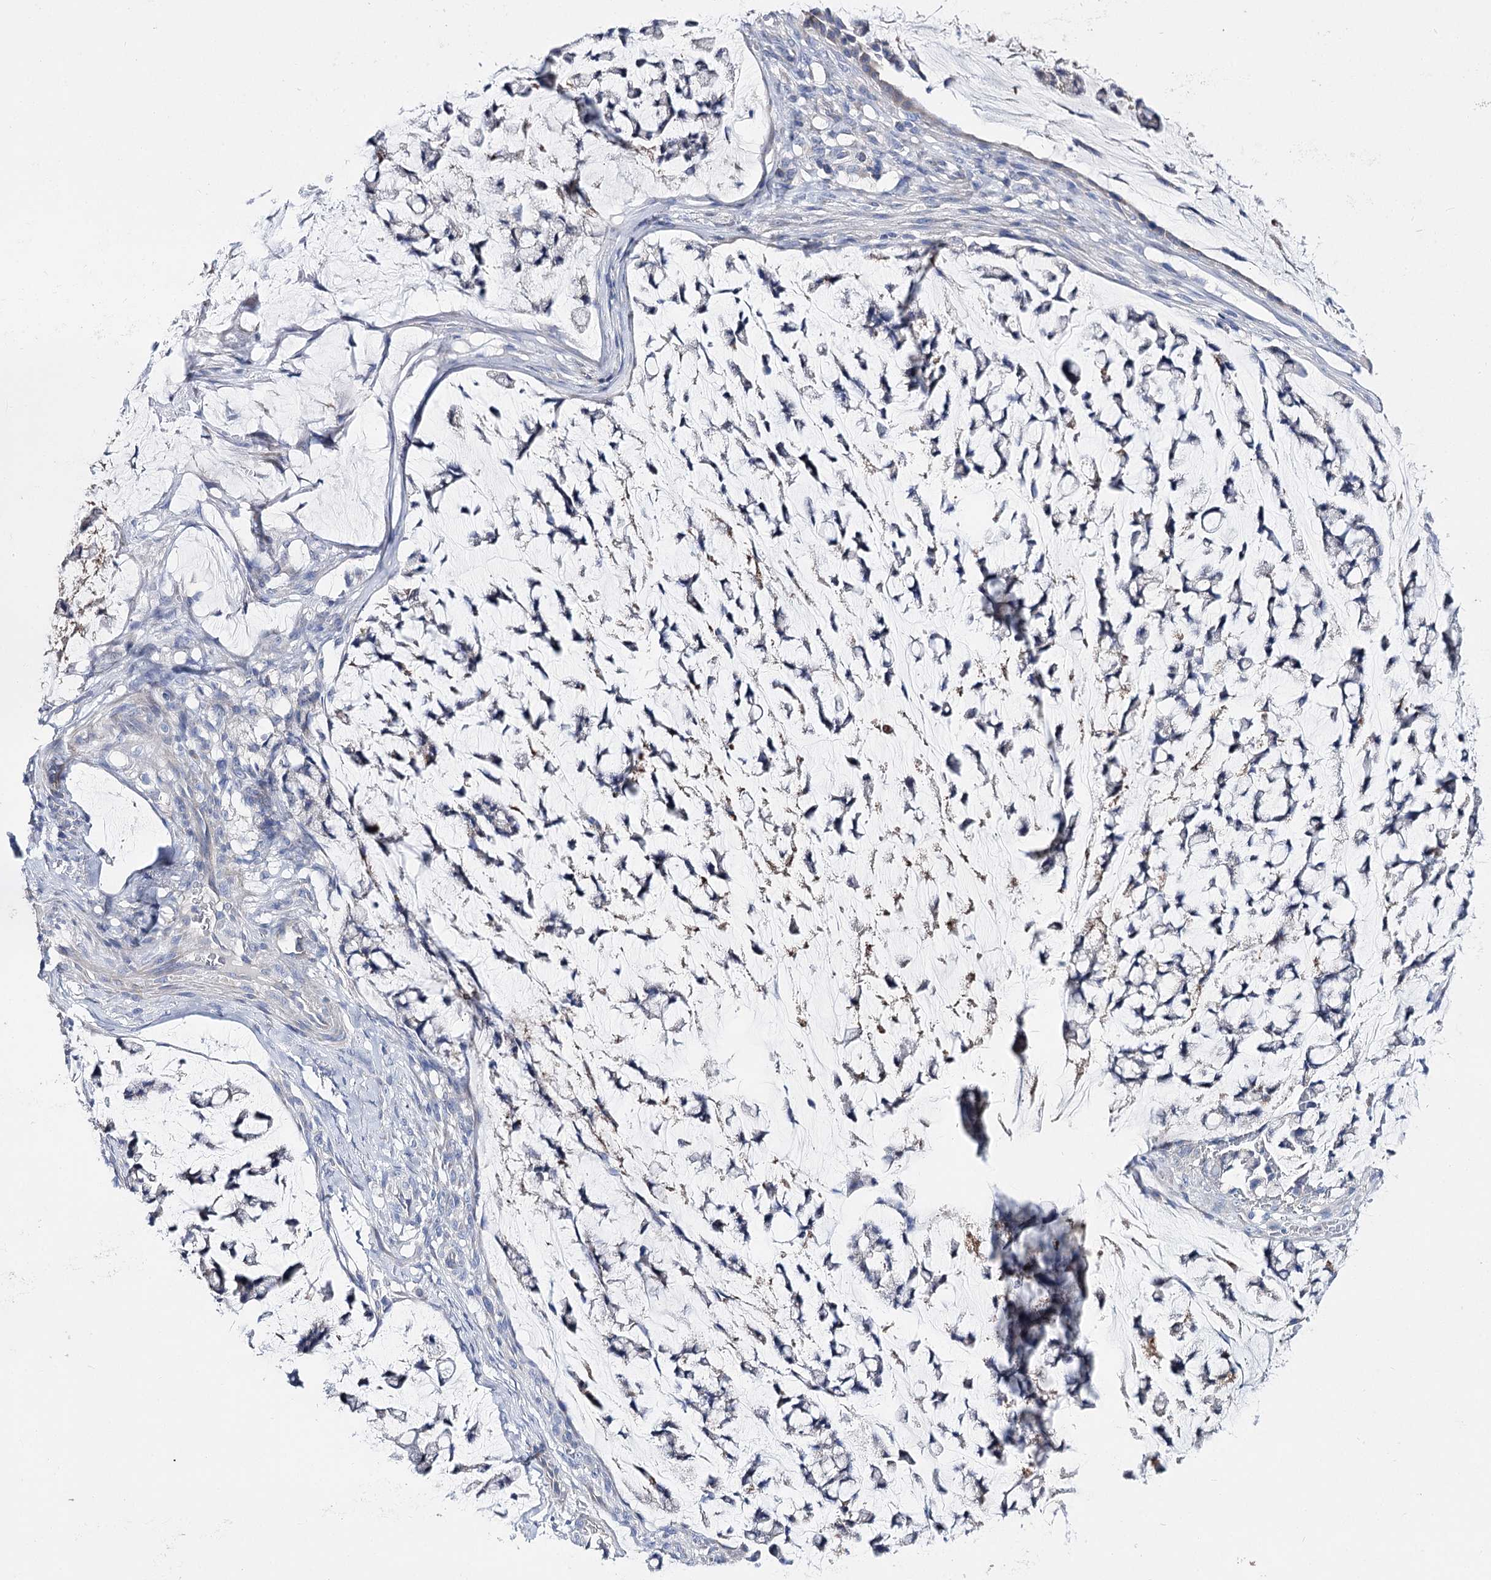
{"staining": {"intensity": "negative", "quantity": "none", "location": "none"}, "tissue": "stomach cancer", "cell_type": "Tumor cells", "image_type": "cancer", "snomed": [{"axis": "morphology", "description": "Adenocarcinoma, NOS"}, {"axis": "topography", "description": "Stomach, lower"}], "caption": "IHC of stomach cancer reveals no expression in tumor cells.", "gene": "NRAP", "patient": {"sex": "male", "age": 67}}